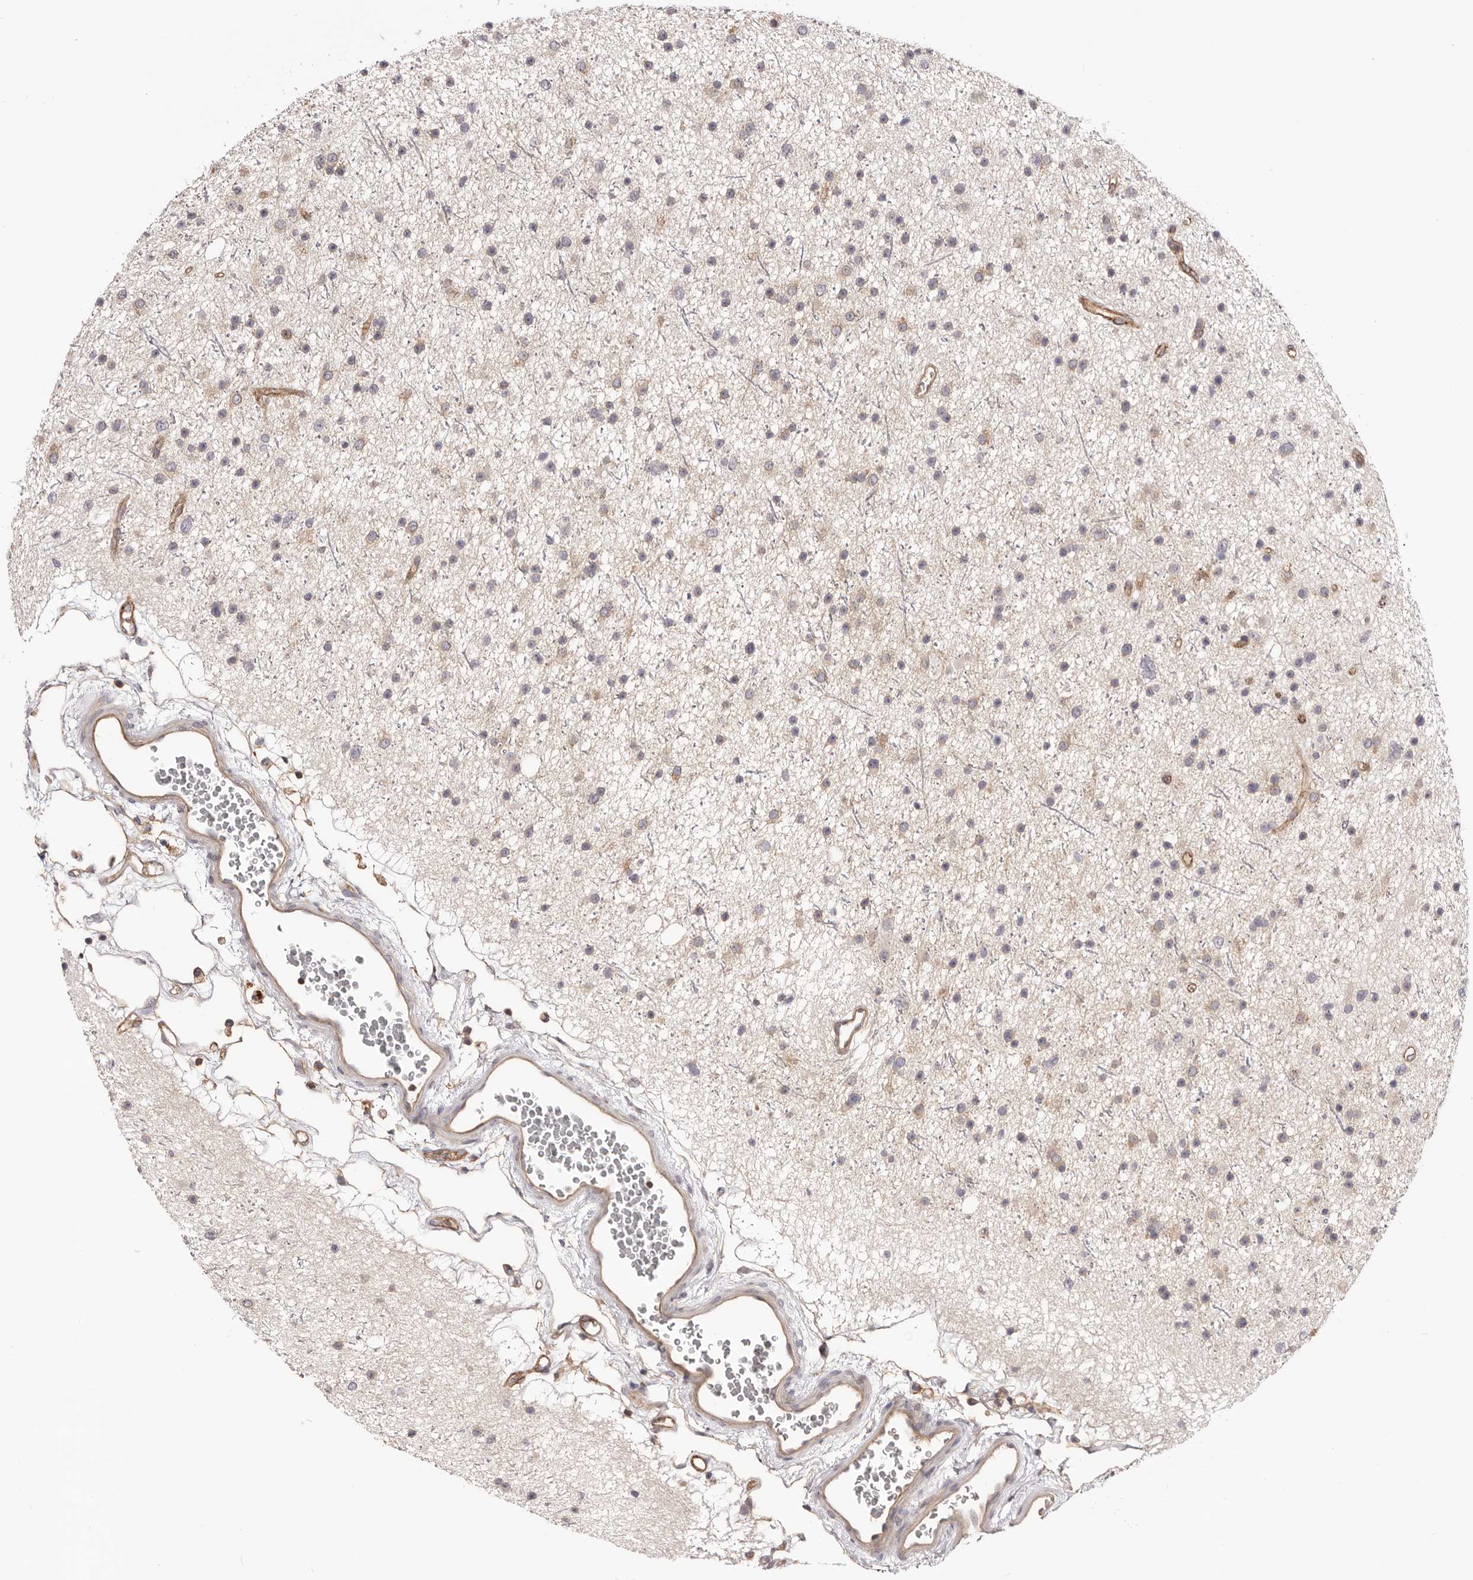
{"staining": {"intensity": "negative", "quantity": "none", "location": "none"}, "tissue": "glioma", "cell_type": "Tumor cells", "image_type": "cancer", "snomed": [{"axis": "morphology", "description": "Glioma, malignant, Low grade"}, {"axis": "topography", "description": "Cerebral cortex"}], "caption": "Malignant glioma (low-grade) was stained to show a protein in brown. There is no significant staining in tumor cells.", "gene": "DMRT2", "patient": {"sex": "female", "age": 39}}